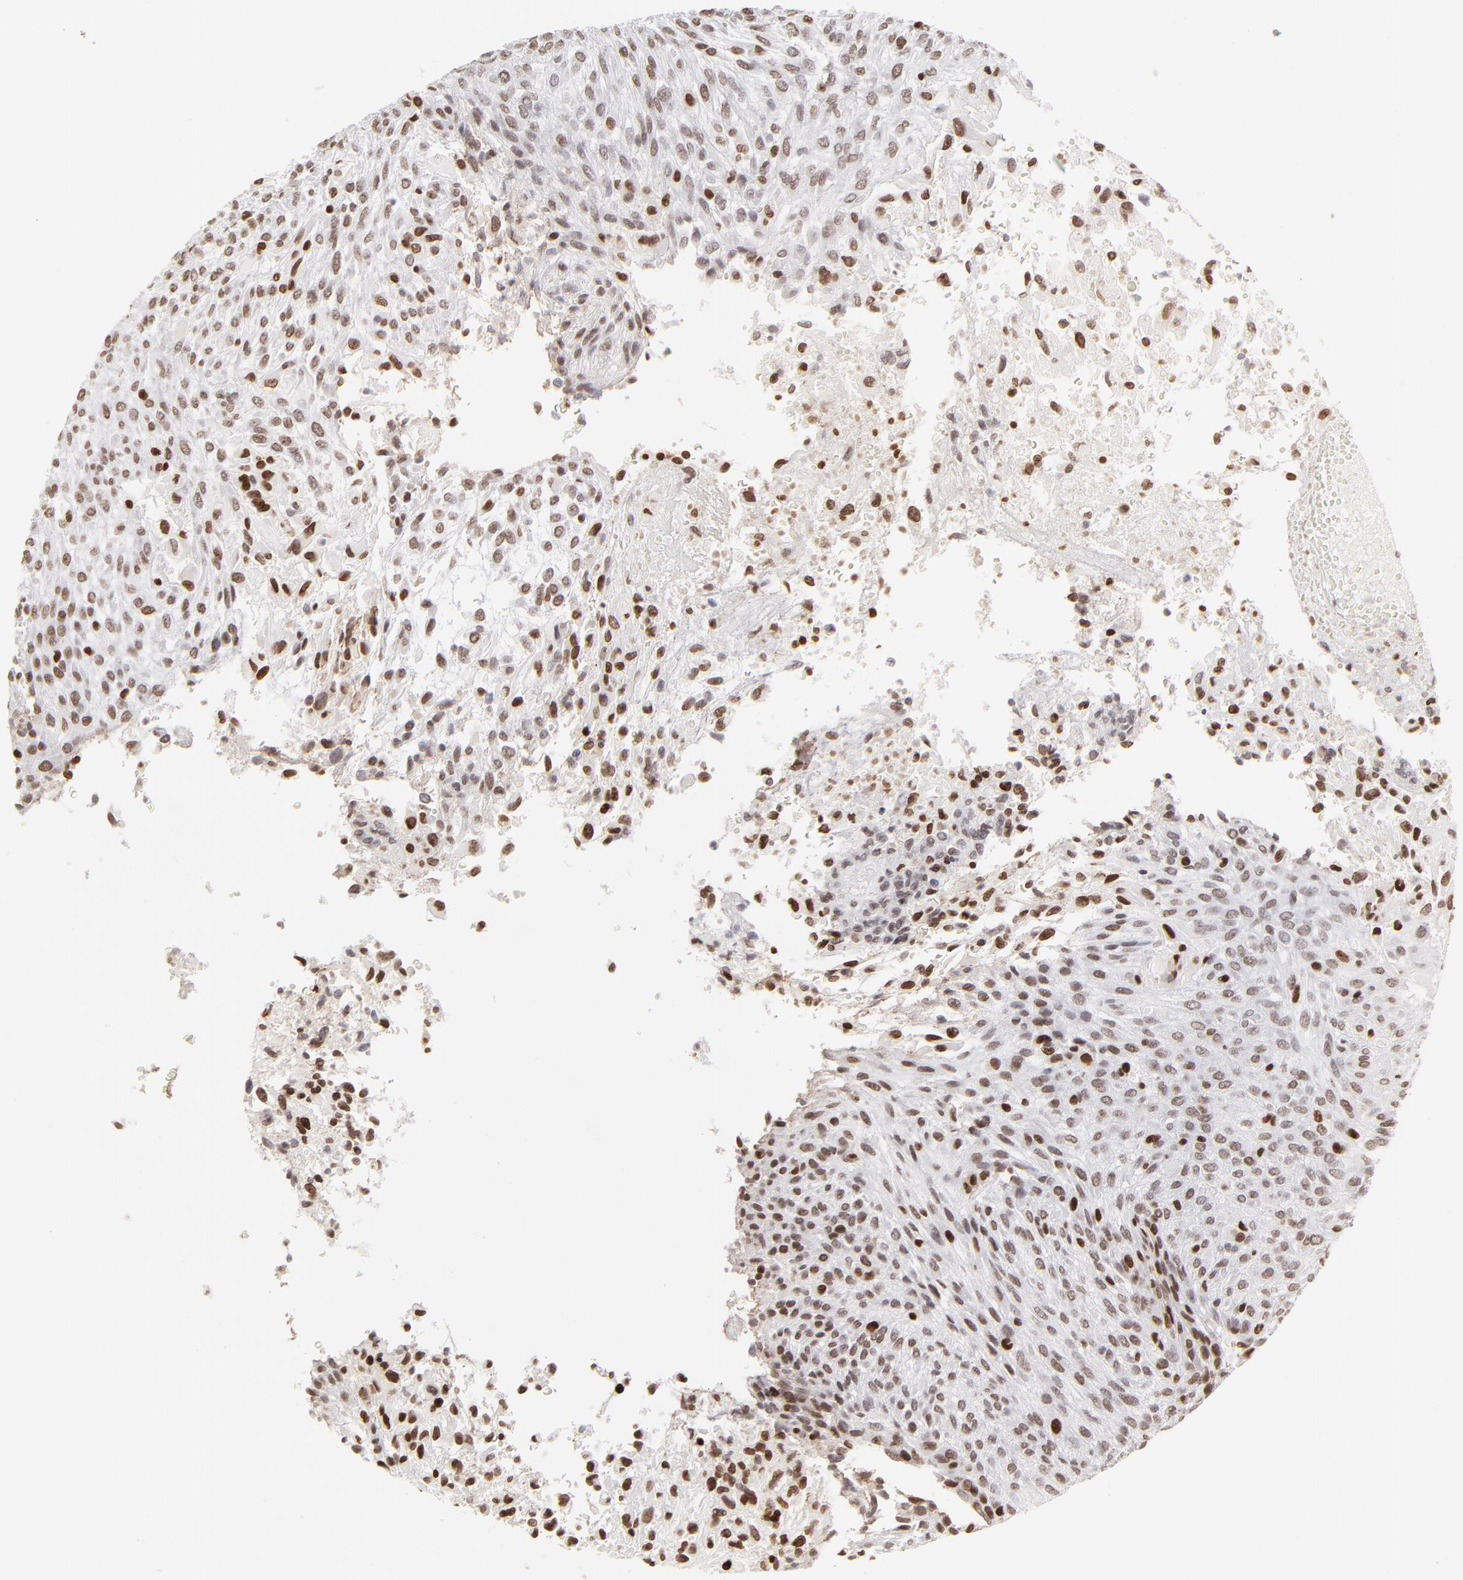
{"staining": {"intensity": "moderate", "quantity": "25%-75%", "location": "nuclear"}, "tissue": "glioma", "cell_type": "Tumor cells", "image_type": "cancer", "snomed": [{"axis": "morphology", "description": "Glioma, malignant, High grade"}, {"axis": "topography", "description": "Cerebral cortex"}], "caption": "Immunohistochemistry staining of glioma, which exhibits medium levels of moderate nuclear expression in about 25%-75% of tumor cells indicating moderate nuclear protein positivity. The staining was performed using DAB (3,3'-diaminobenzidine) (brown) for protein detection and nuclei were counterstained in hematoxylin (blue).", "gene": "PARP1", "patient": {"sex": "female", "age": 55}}